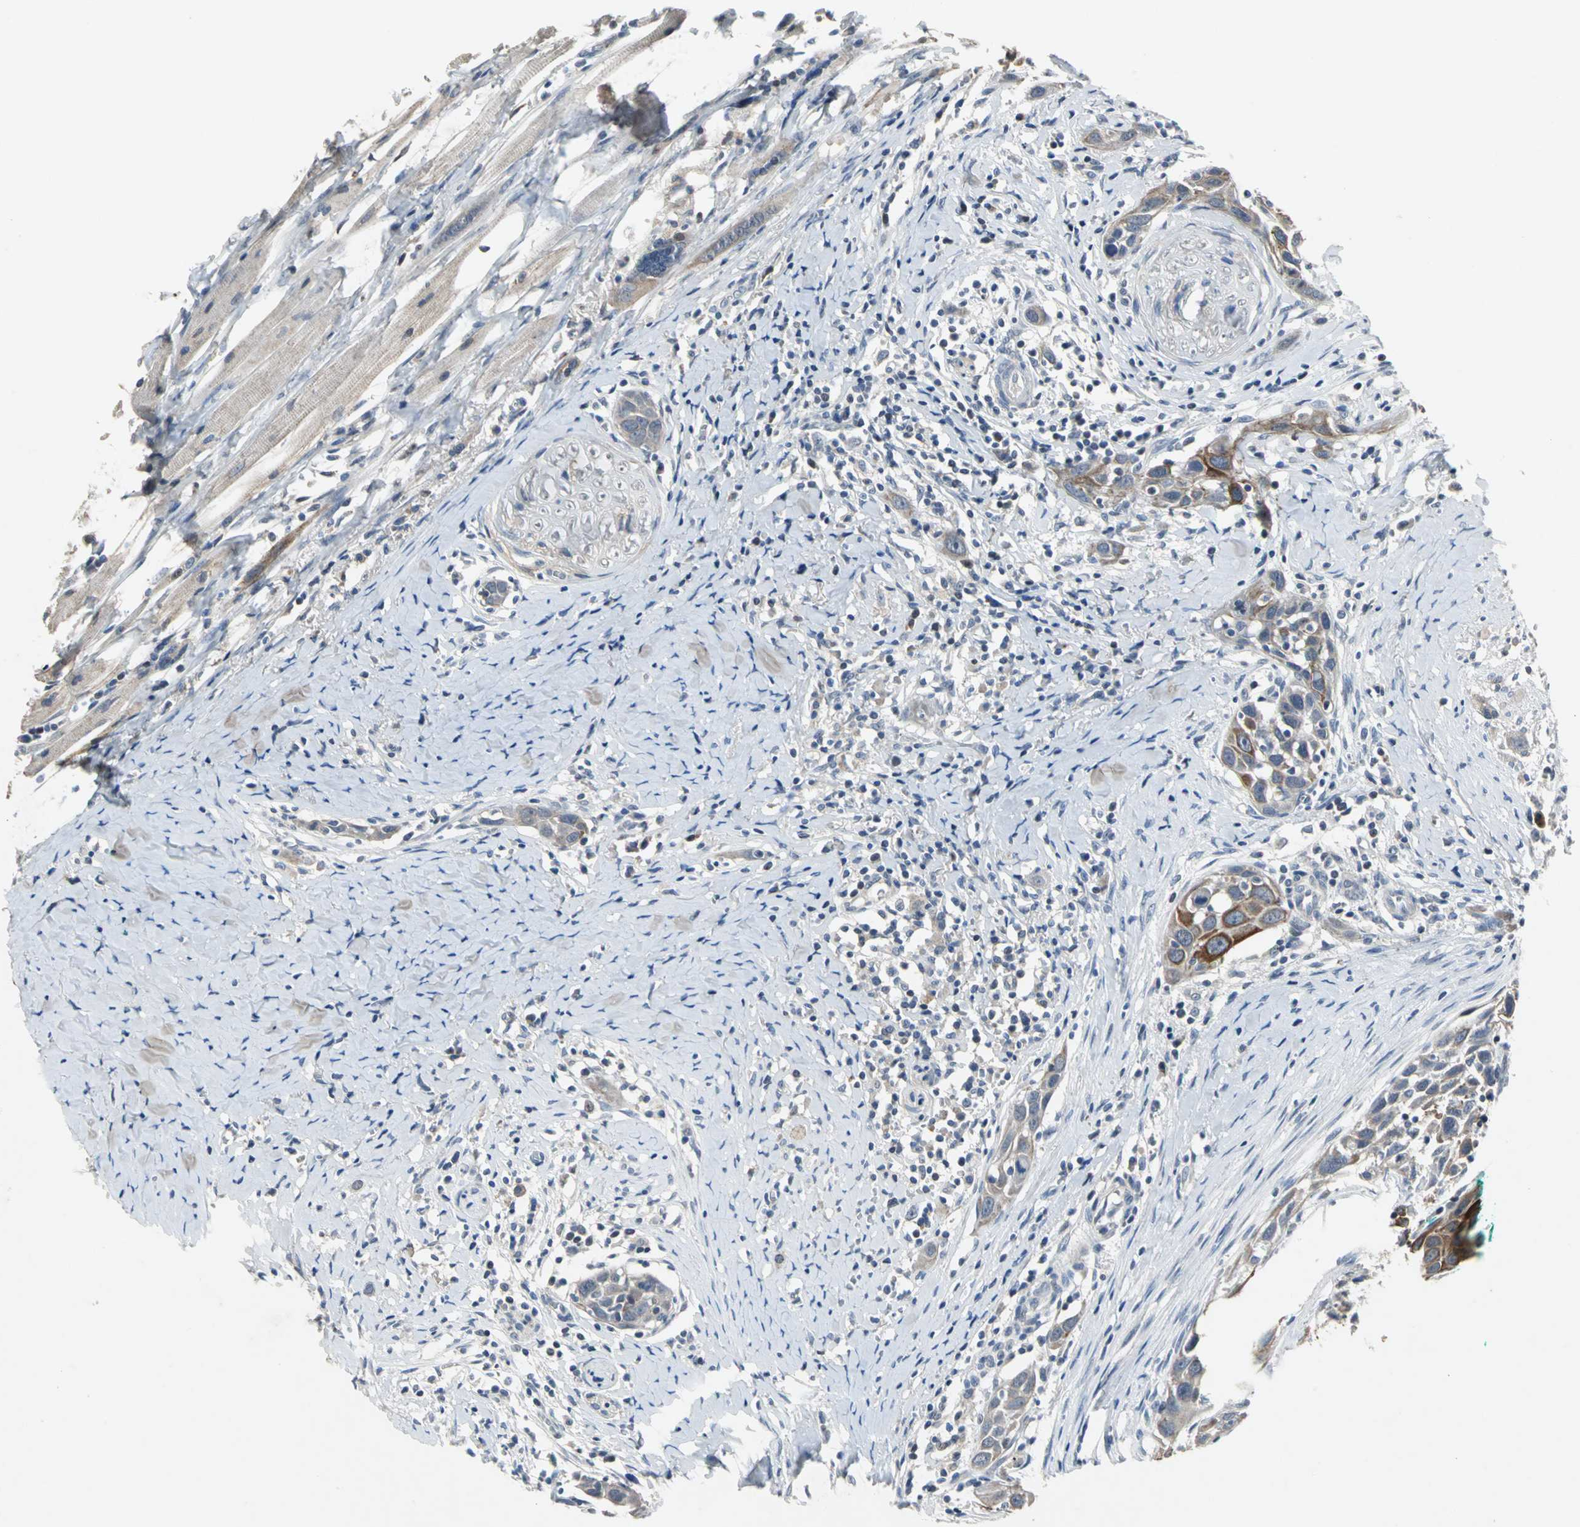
{"staining": {"intensity": "strong", "quantity": "<25%", "location": "cytoplasmic/membranous"}, "tissue": "head and neck cancer", "cell_type": "Tumor cells", "image_type": "cancer", "snomed": [{"axis": "morphology", "description": "Normal tissue, NOS"}, {"axis": "morphology", "description": "Squamous cell carcinoma, NOS"}, {"axis": "topography", "description": "Oral tissue"}, {"axis": "topography", "description": "Head-Neck"}], "caption": "Immunohistochemistry (IHC) (DAB (3,3'-diaminobenzidine)) staining of human squamous cell carcinoma (head and neck) reveals strong cytoplasmic/membranous protein expression in about <25% of tumor cells. (DAB IHC with brightfield microscopy, high magnification).", "gene": "JADE3", "patient": {"sex": "female", "age": 50}}